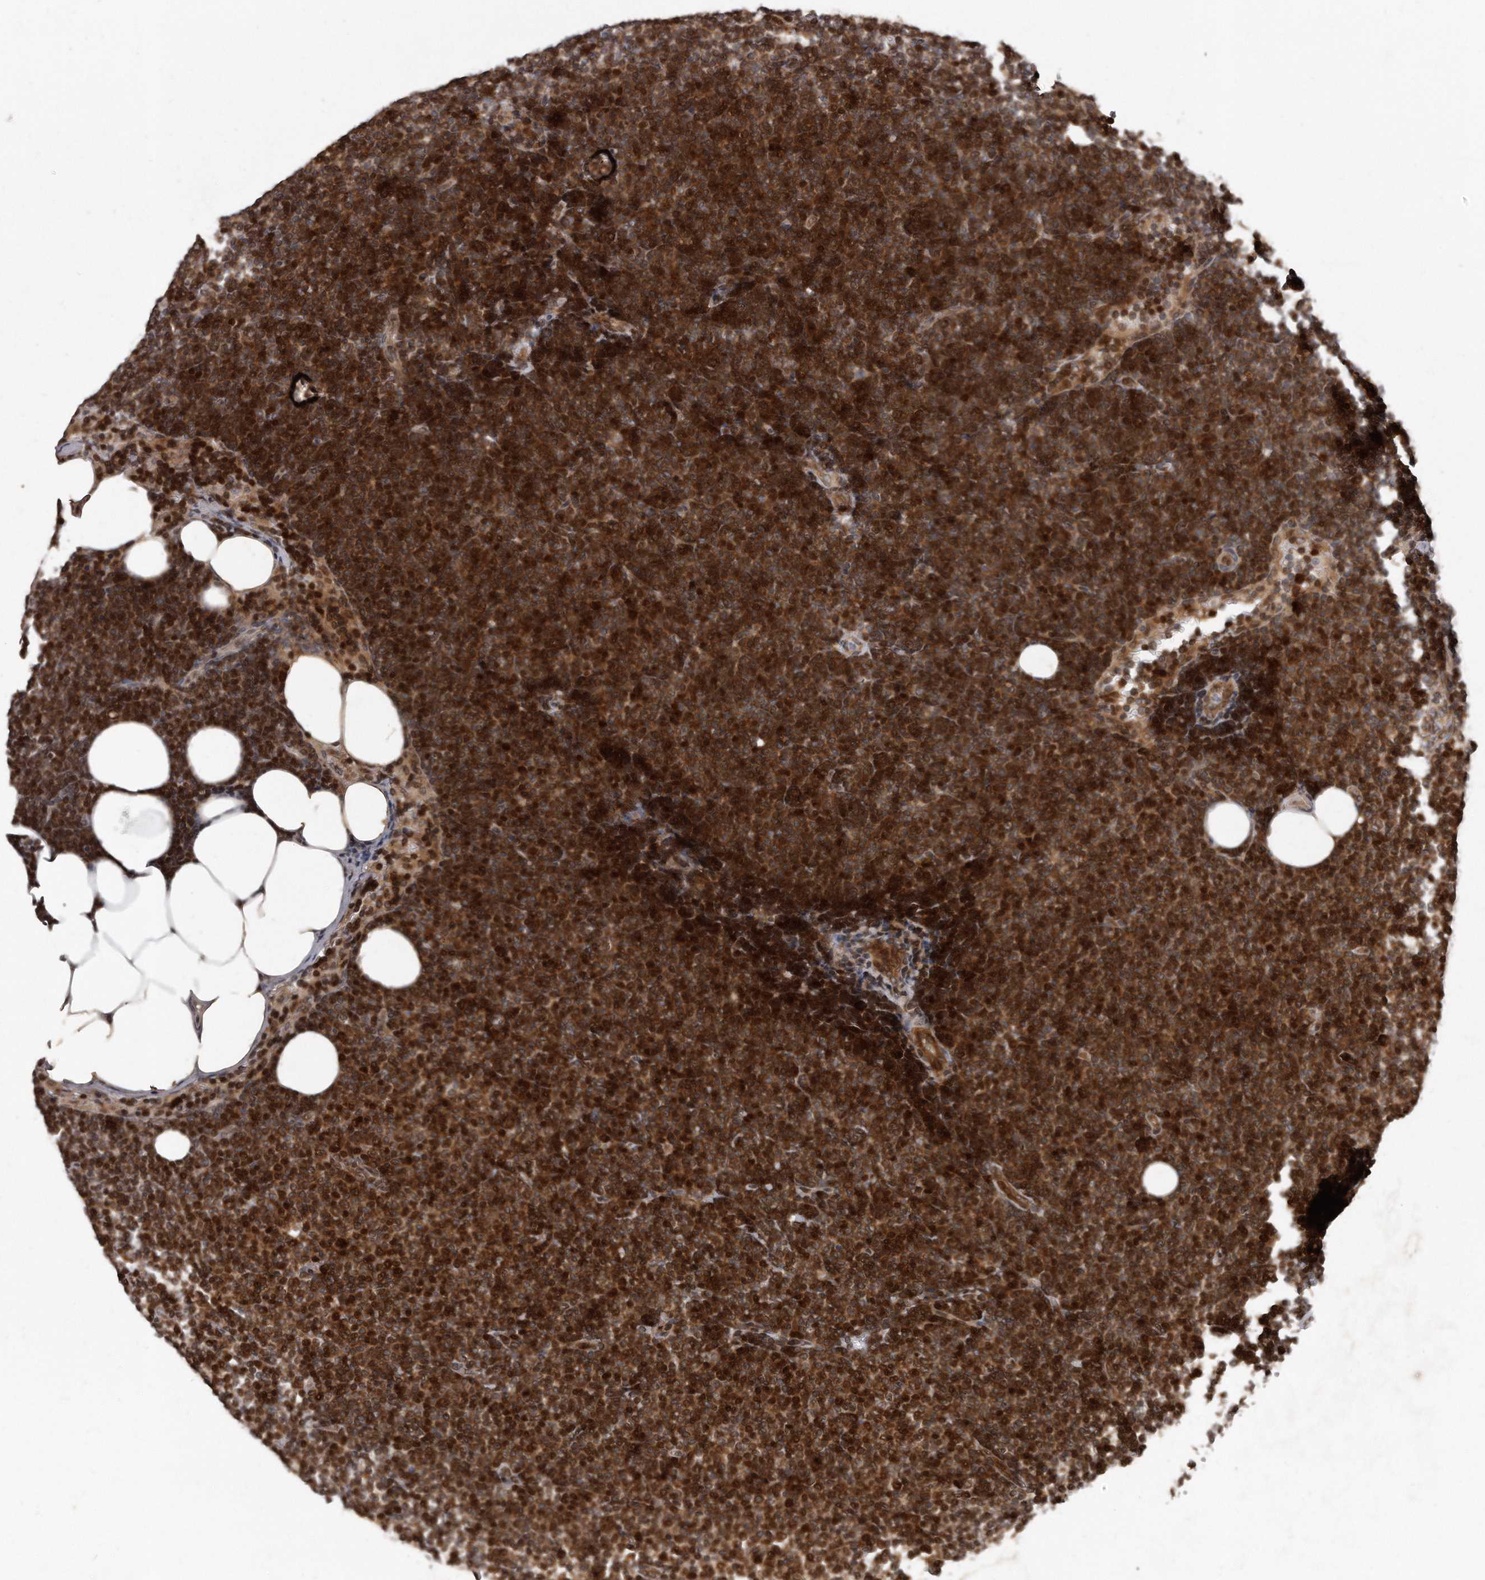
{"staining": {"intensity": "strong", "quantity": ">75%", "location": "cytoplasmic/membranous,nuclear"}, "tissue": "lymphoma", "cell_type": "Tumor cells", "image_type": "cancer", "snomed": [{"axis": "morphology", "description": "Malignant lymphoma, non-Hodgkin's type, Low grade"}, {"axis": "topography", "description": "Lymph node"}], "caption": "Low-grade malignant lymphoma, non-Hodgkin's type stained with DAB (3,3'-diaminobenzidine) immunohistochemistry demonstrates high levels of strong cytoplasmic/membranous and nuclear positivity in about >75% of tumor cells.", "gene": "GCH1", "patient": {"sex": "female", "age": 53}}